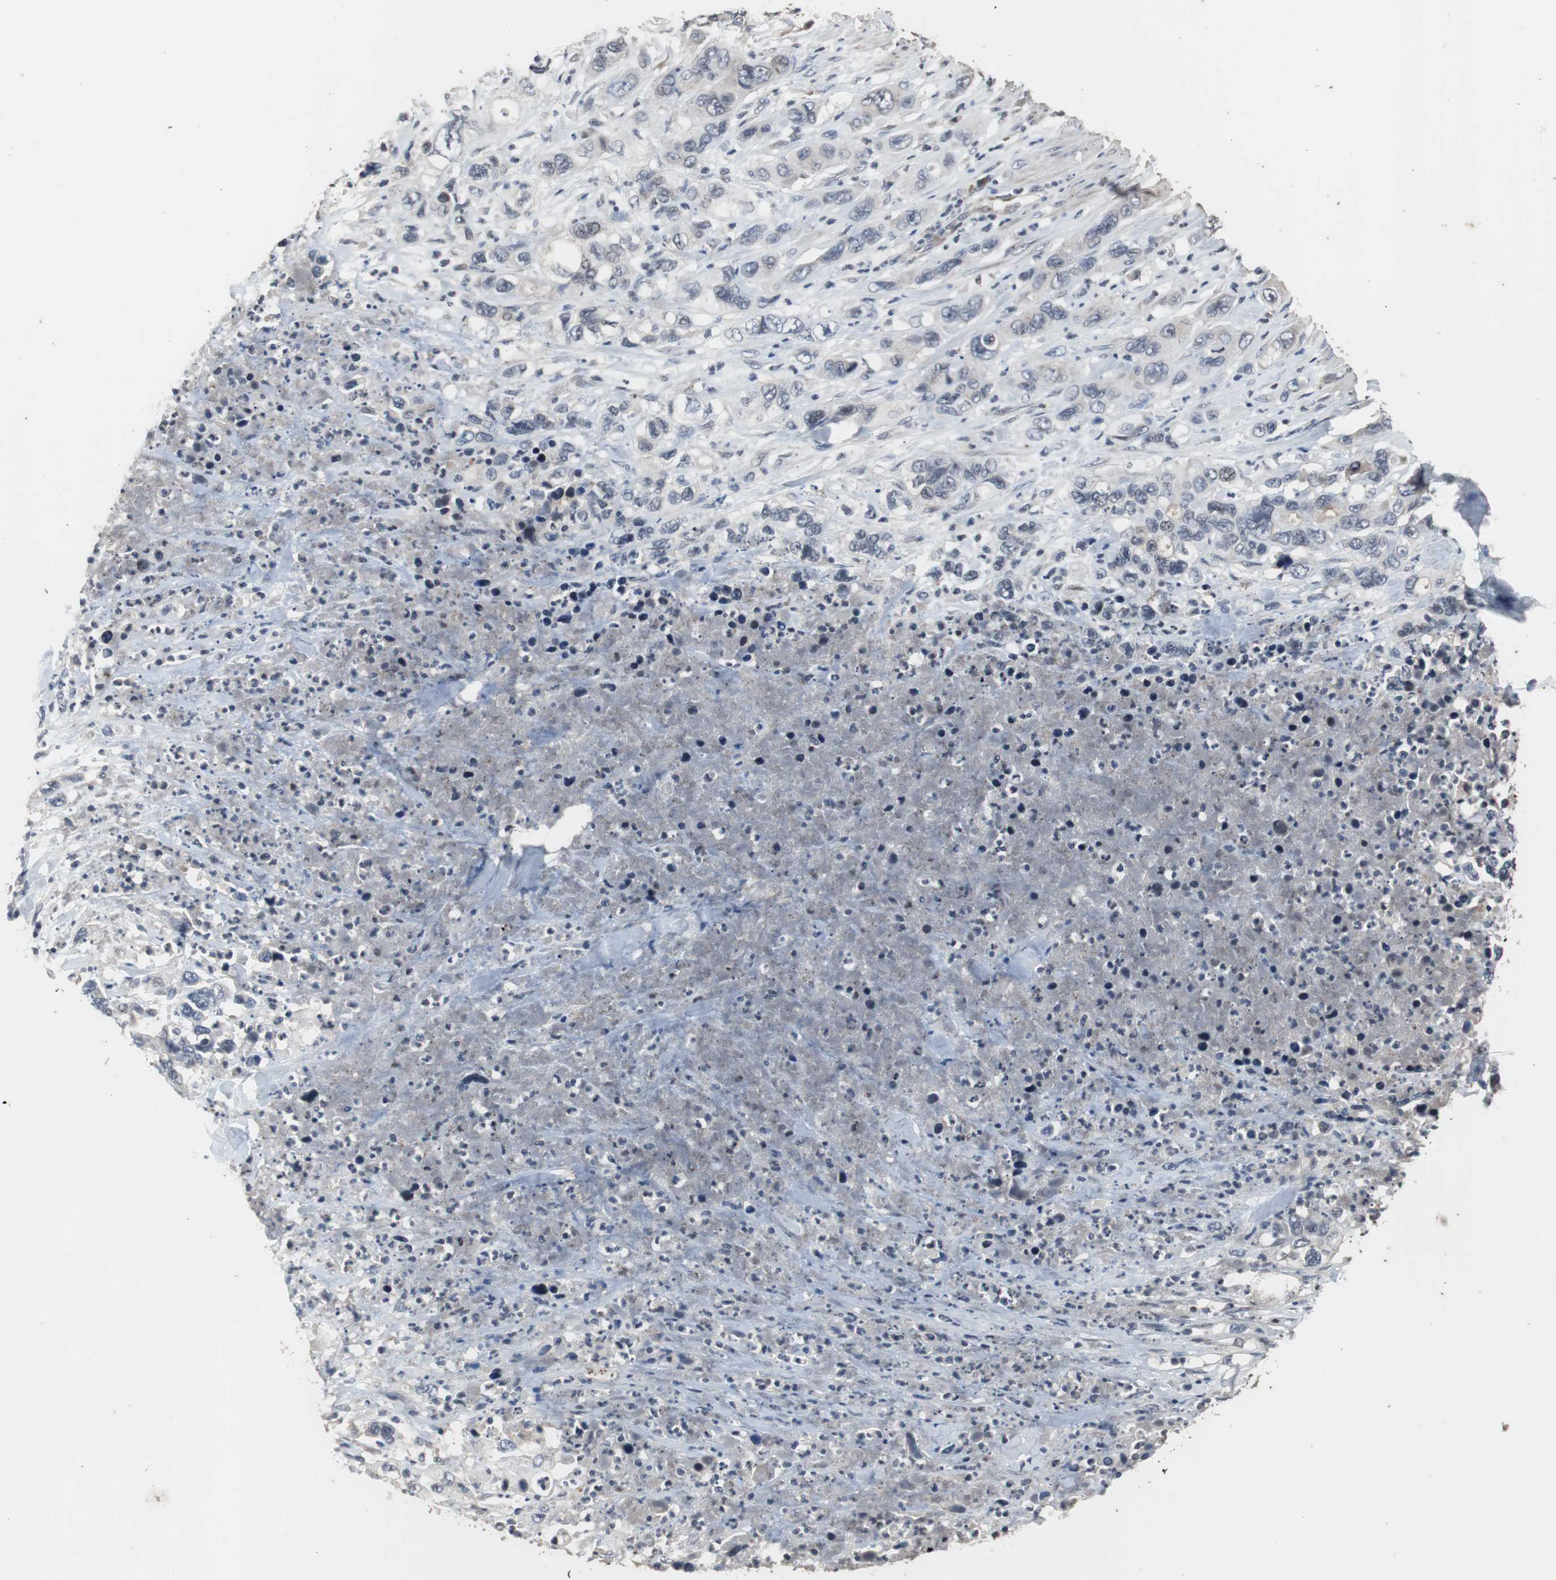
{"staining": {"intensity": "weak", "quantity": "25%-75%", "location": "cytoplasmic/membranous"}, "tissue": "pancreatic cancer", "cell_type": "Tumor cells", "image_type": "cancer", "snomed": [{"axis": "morphology", "description": "Adenocarcinoma, NOS"}, {"axis": "topography", "description": "Pancreas"}], "caption": "Adenocarcinoma (pancreatic) tissue exhibits weak cytoplasmic/membranous expression in approximately 25%-75% of tumor cells, visualized by immunohistochemistry.", "gene": "CRADD", "patient": {"sex": "female", "age": 71}}